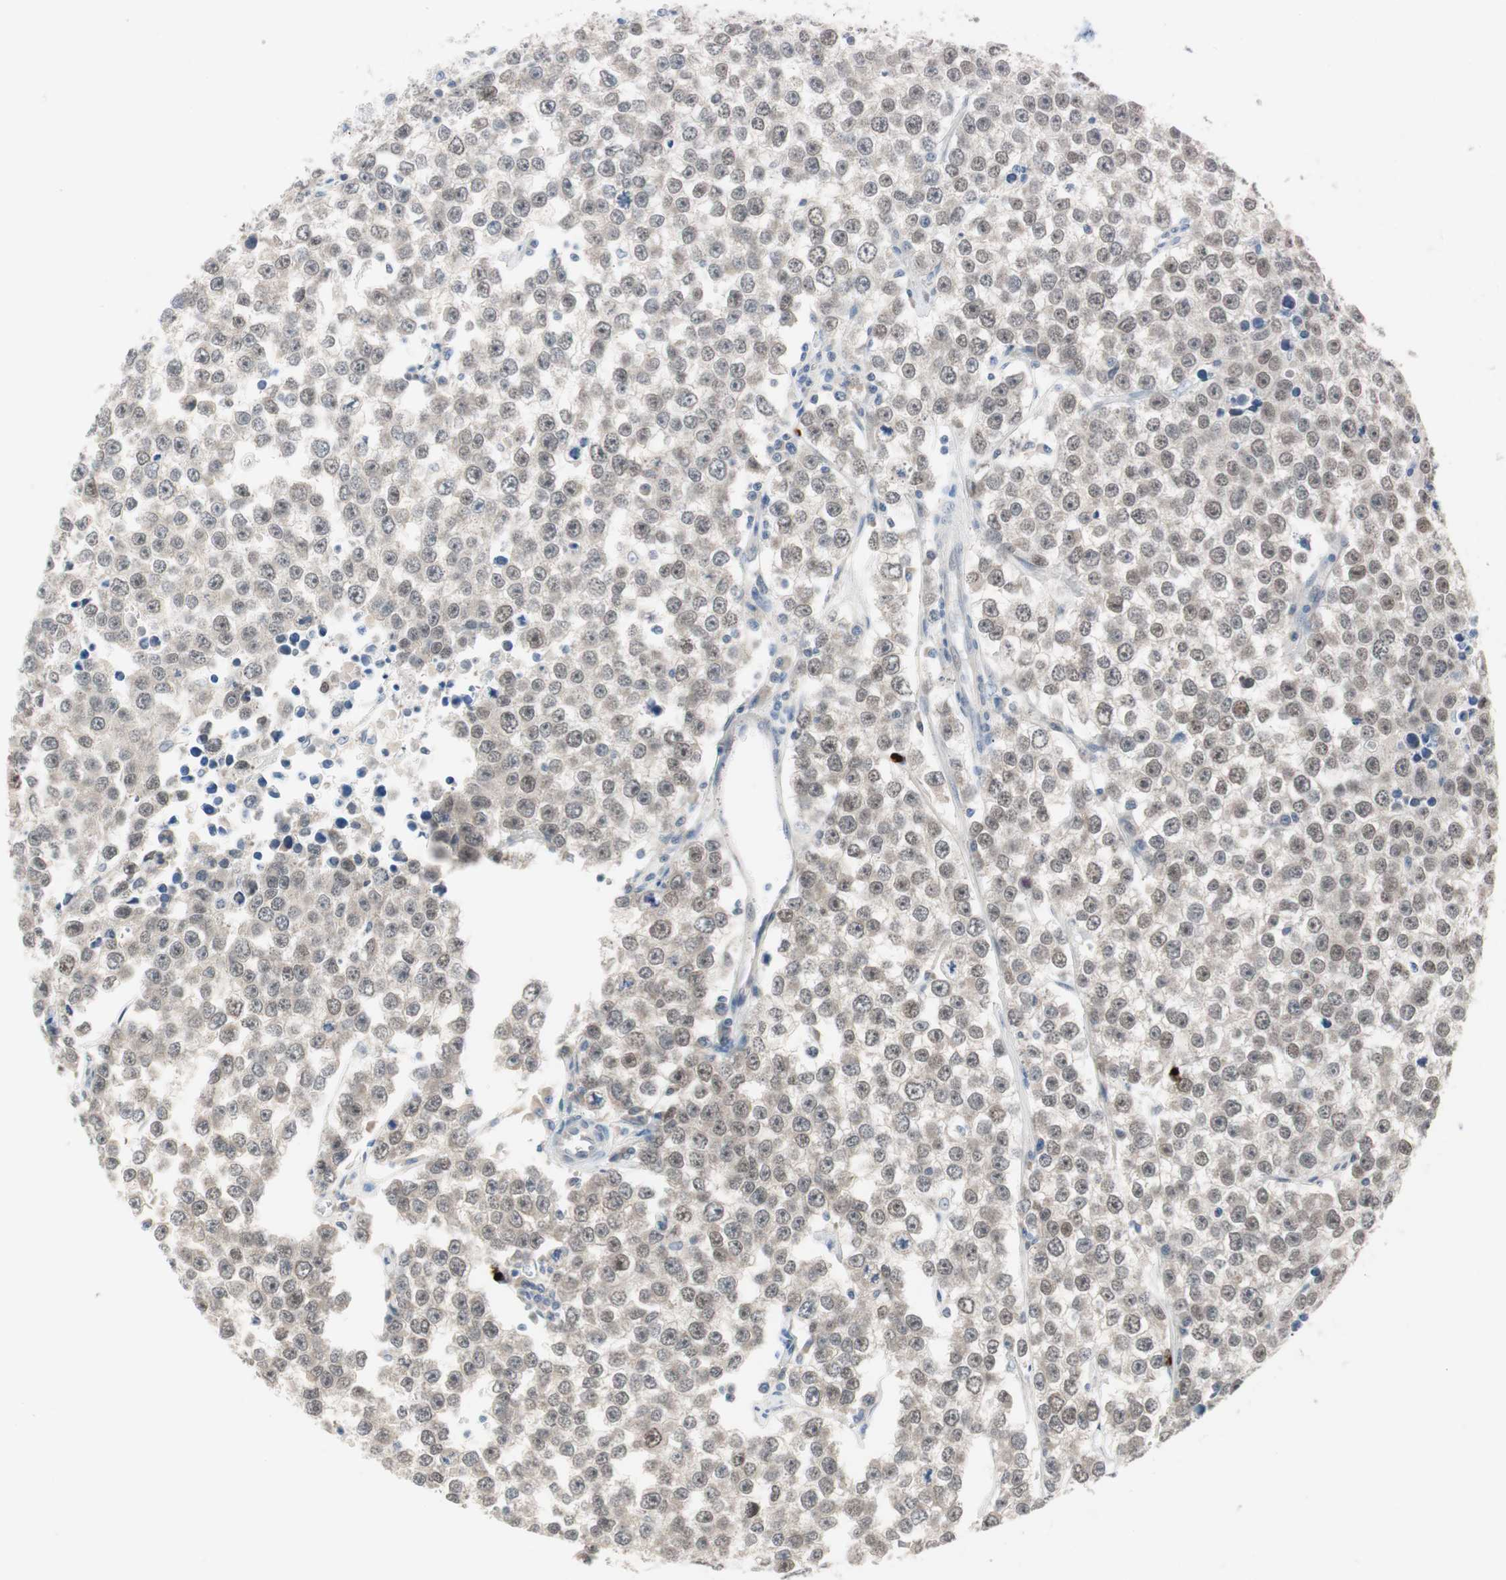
{"staining": {"intensity": "weak", "quantity": "25%-75%", "location": "nuclear"}, "tissue": "testis cancer", "cell_type": "Tumor cells", "image_type": "cancer", "snomed": [{"axis": "morphology", "description": "Seminoma, NOS"}, {"axis": "morphology", "description": "Carcinoma, Embryonal, NOS"}, {"axis": "topography", "description": "Testis"}], "caption": "Testis cancer was stained to show a protein in brown. There is low levels of weak nuclear staining in approximately 25%-75% of tumor cells. The staining is performed using DAB (3,3'-diaminobenzidine) brown chromogen to label protein expression. The nuclei are counter-stained blue using hematoxylin.", "gene": "GRHL1", "patient": {"sex": "male", "age": 52}}